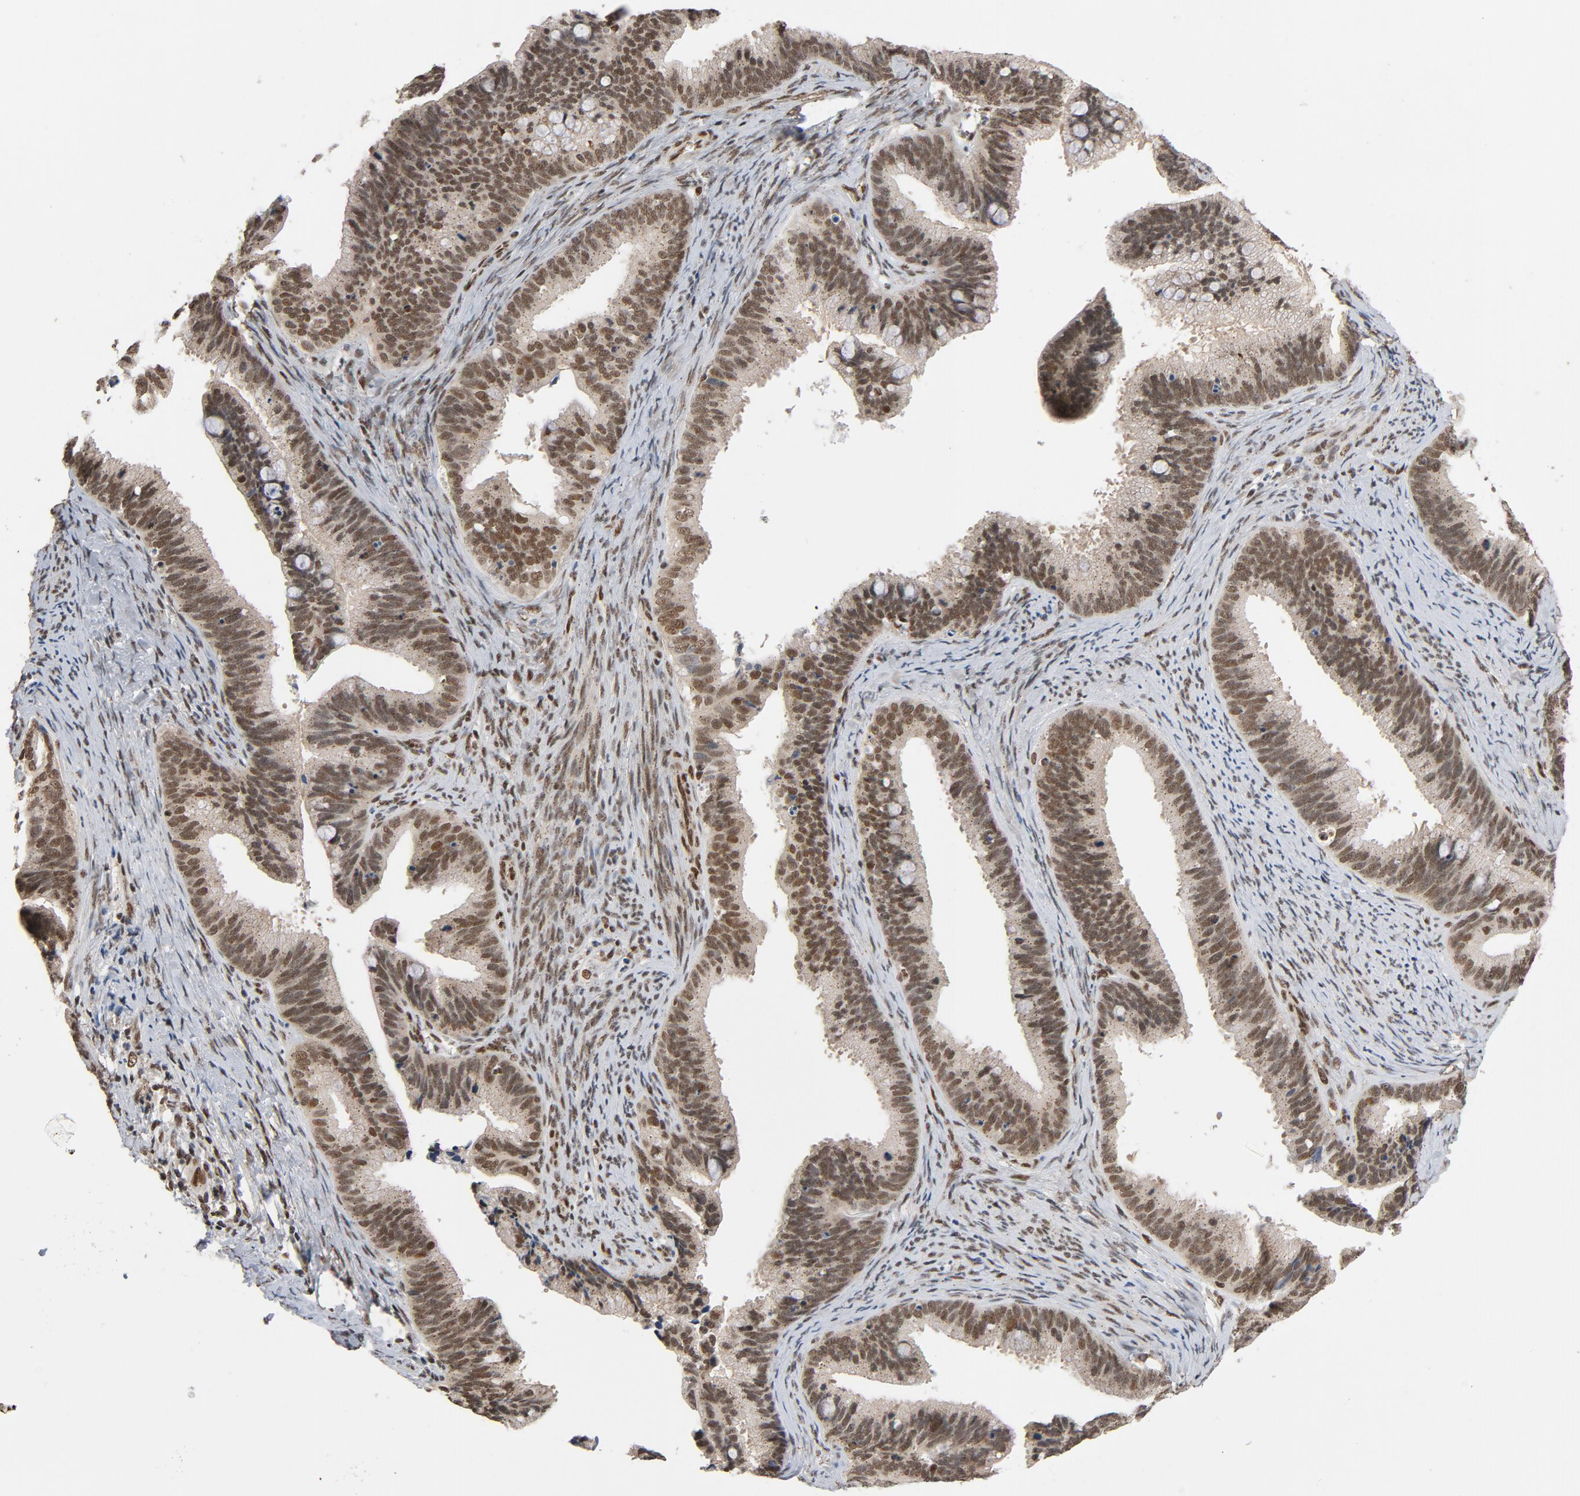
{"staining": {"intensity": "moderate", "quantity": ">75%", "location": "nuclear"}, "tissue": "cervical cancer", "cell_type": "Tumor cells", "image_type": "cancer", "snomed": [{"axis": "morphology", "description": "Adenocarcinoma, NOS"}, {"axis": "topography", "description": "Cervix"}], "caption": "About >75% of tumor cells in cervical cancer show moderate nuclear protein positivity as visualized by brown immunohistochemical staining.", "gene": "SMARCD1", "patient": {"sex": "female", "age": 47}}